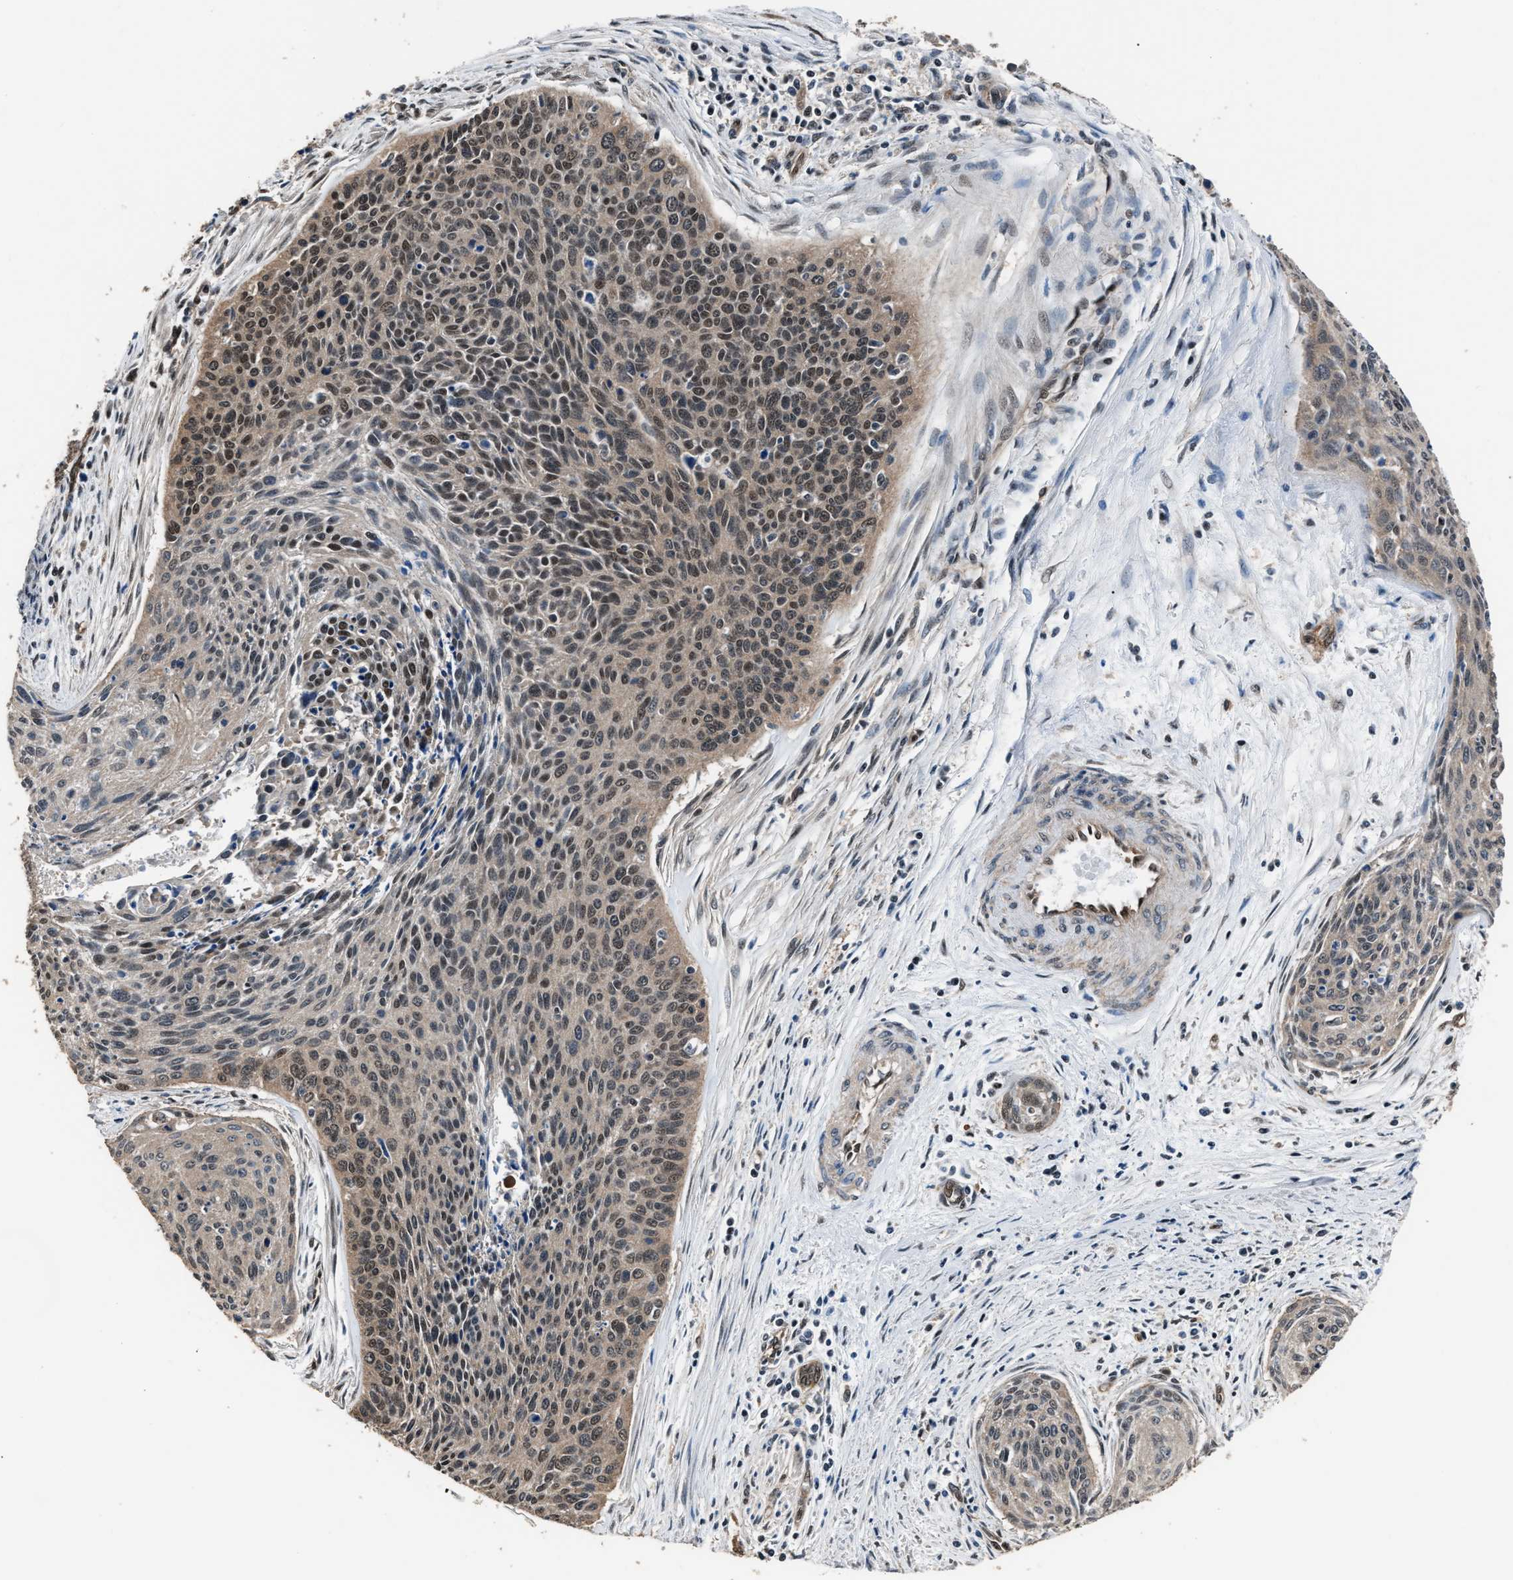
{"staining": {"intensity": "weak", "quantity": "25%-75%", "location": "cytoplasmic/membranous,nuclear"}, "tissue": "cervical cancer", "cell_type": "Tumor cells", "image_type": "cancer", "snomed": [{"axis": "morphology", "description": "Squamous cell carcinoma, NOS"}, {"axis": "topography", "description": "Cervix"}], "caption": "The immunohistochemical stain labels weak cytoplasmic/membranous and nuclear positivity in tumor cells of cervical cancer tissue.", "gene": "DFFA", "patient": {"sex": "female", "age": 55}}